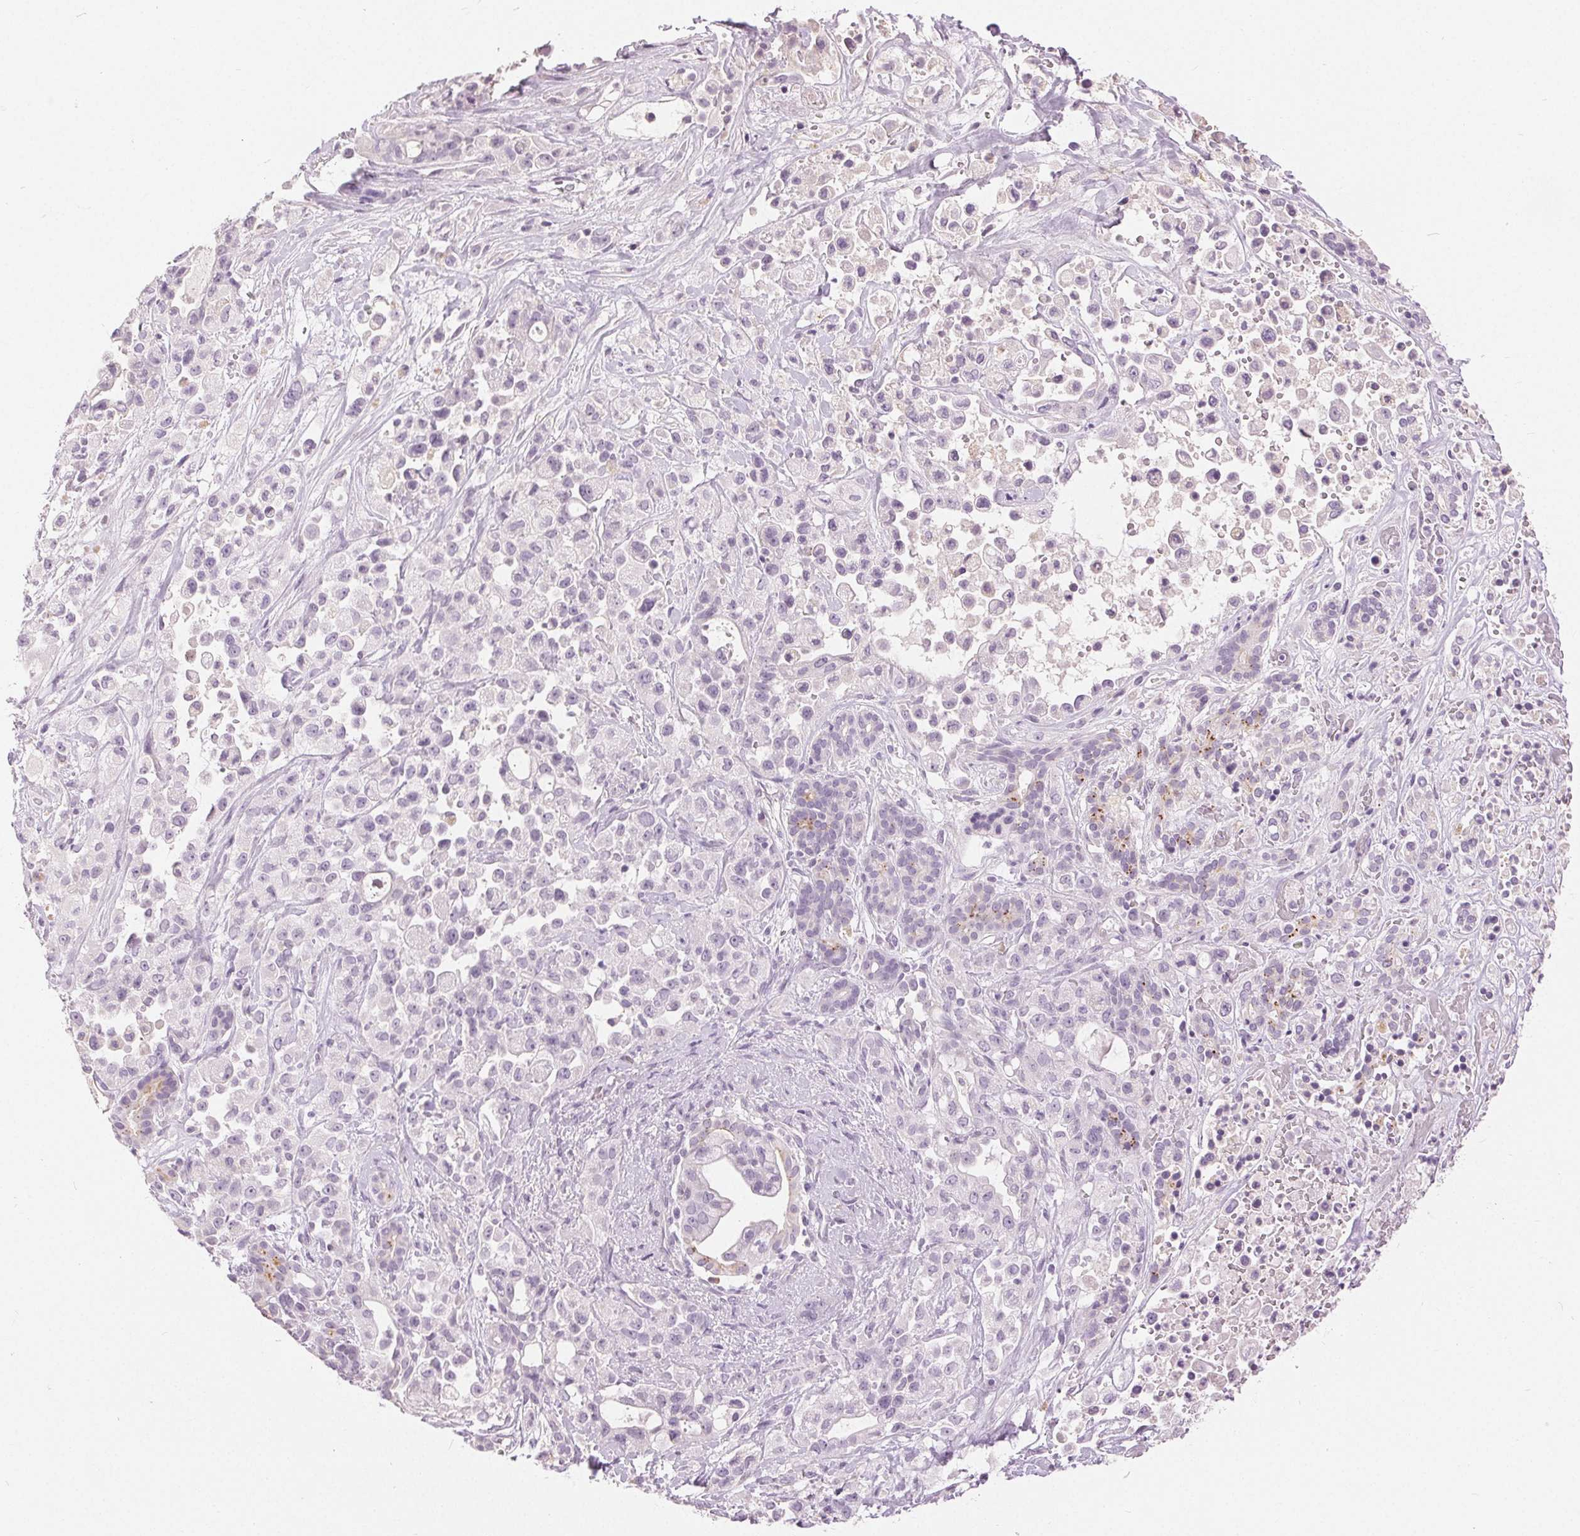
{"staining": {"intensity": "negative", "quantity": "none", "location": "none"}, "tissue": "pancreatic cancer", "cell_type": "Tumor cells", "image_type": "cancer", "snomed": [{"axis": "morphology", "description": "Adenocarcinoma, NOS"}, {"axis": "topography", "description": "Pancreas"}], "caption": "Tumor cells are negative for protein expression in human adenocarcinoma (pancreatic).", "gene": "DSG3", "patient": {"sex": "male", "age": 44}}